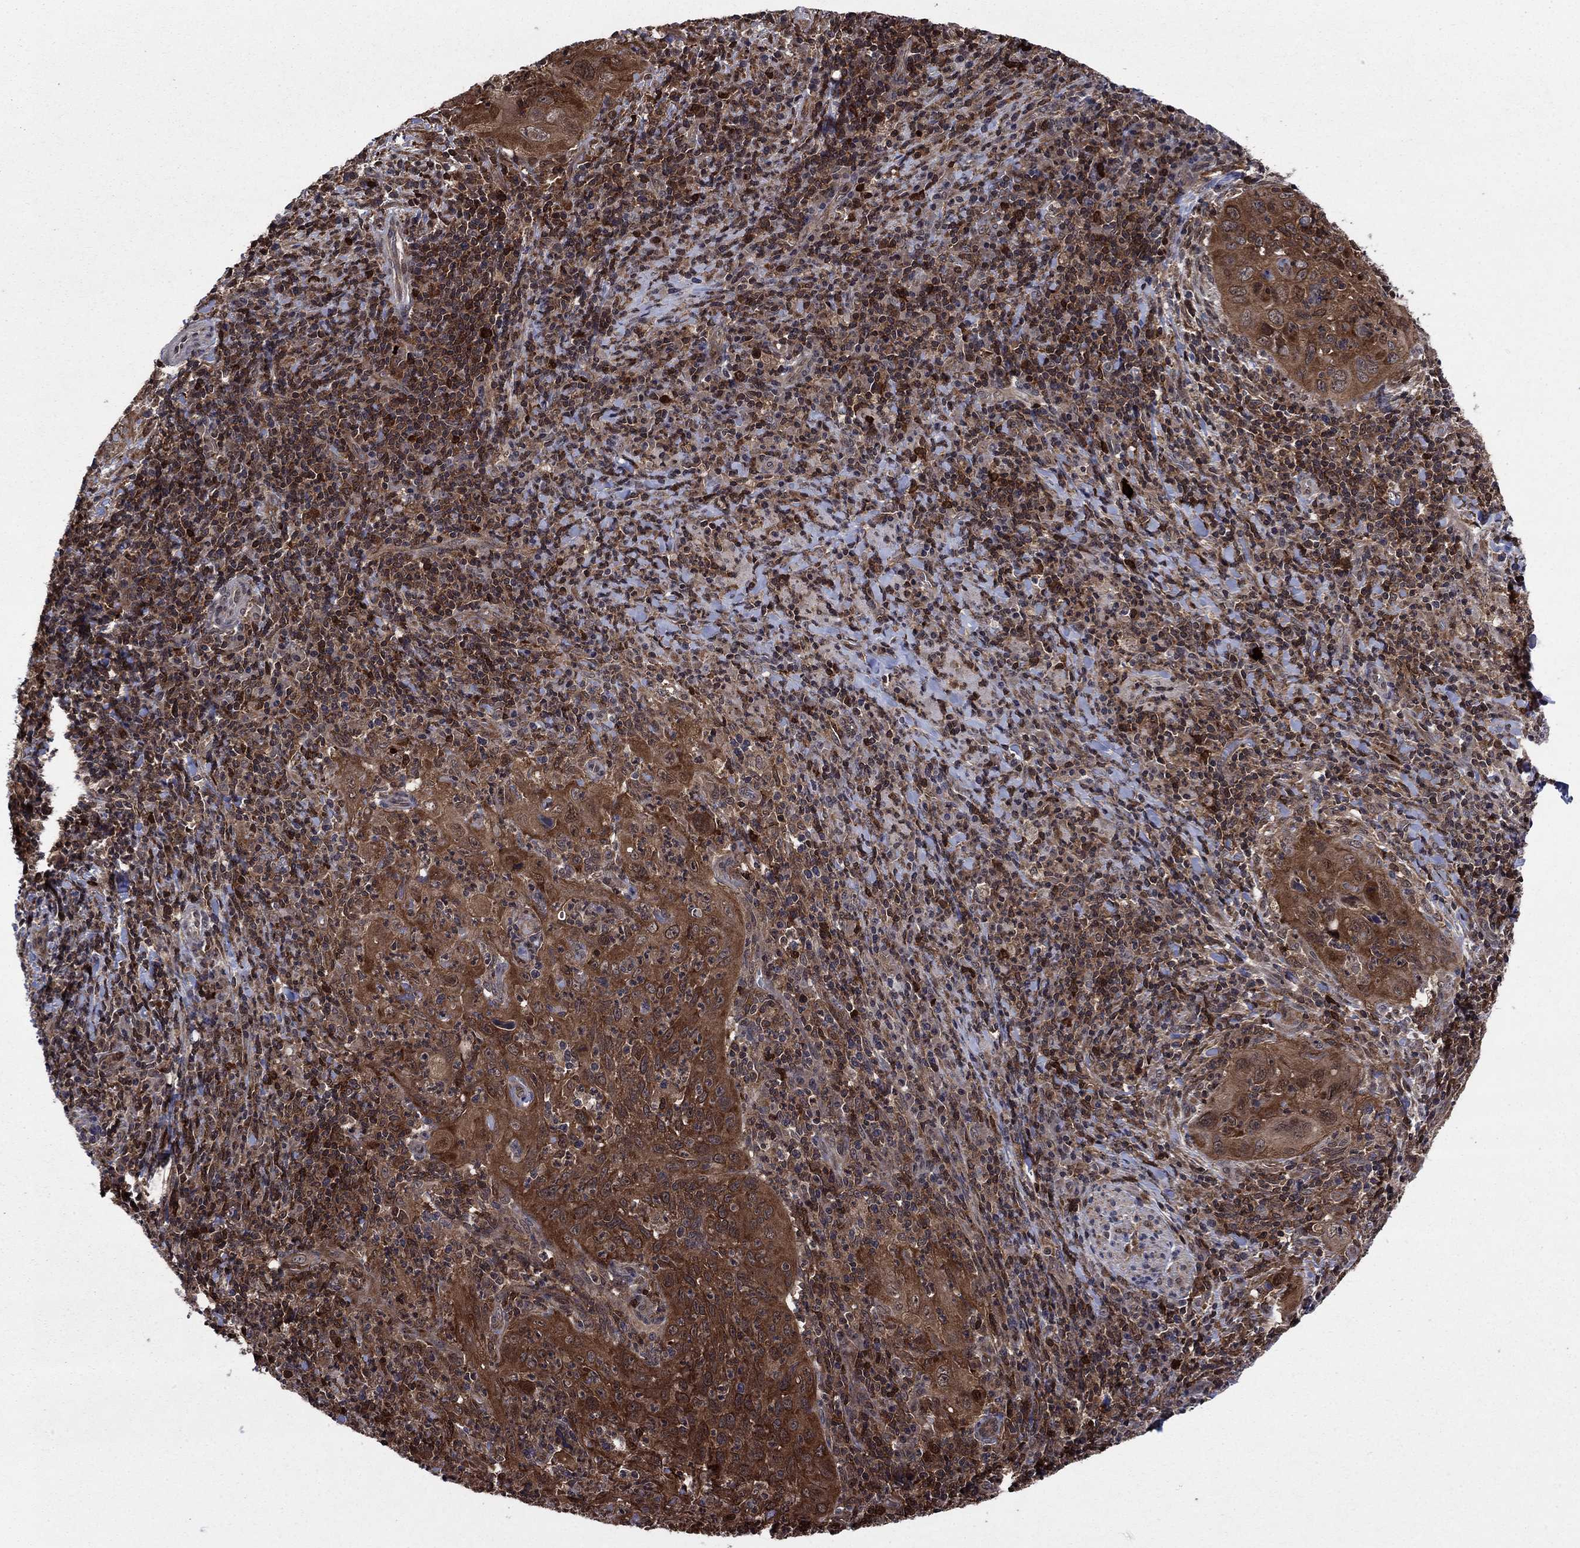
{"staining": {"intensity": "strong", "quantity": ">75%", "location": "cytoplasmic/membranous"}, "tissue": "cervical cancer", "cell_type": "Tumor cells", "image_type": "cancer", "snomed": [{"axis": "morphology", "description": "Squamous cell carcinoma, NOS"}, {"axis": "topography", "description": "Cervix"}], "caption": "A brown stain highlights strong cytoplasmic/membranous positivity of a protein in human cervical cancer tumor cells.", "gene": "CACYBP", "patient": {"sex": "female", "age": 26}}